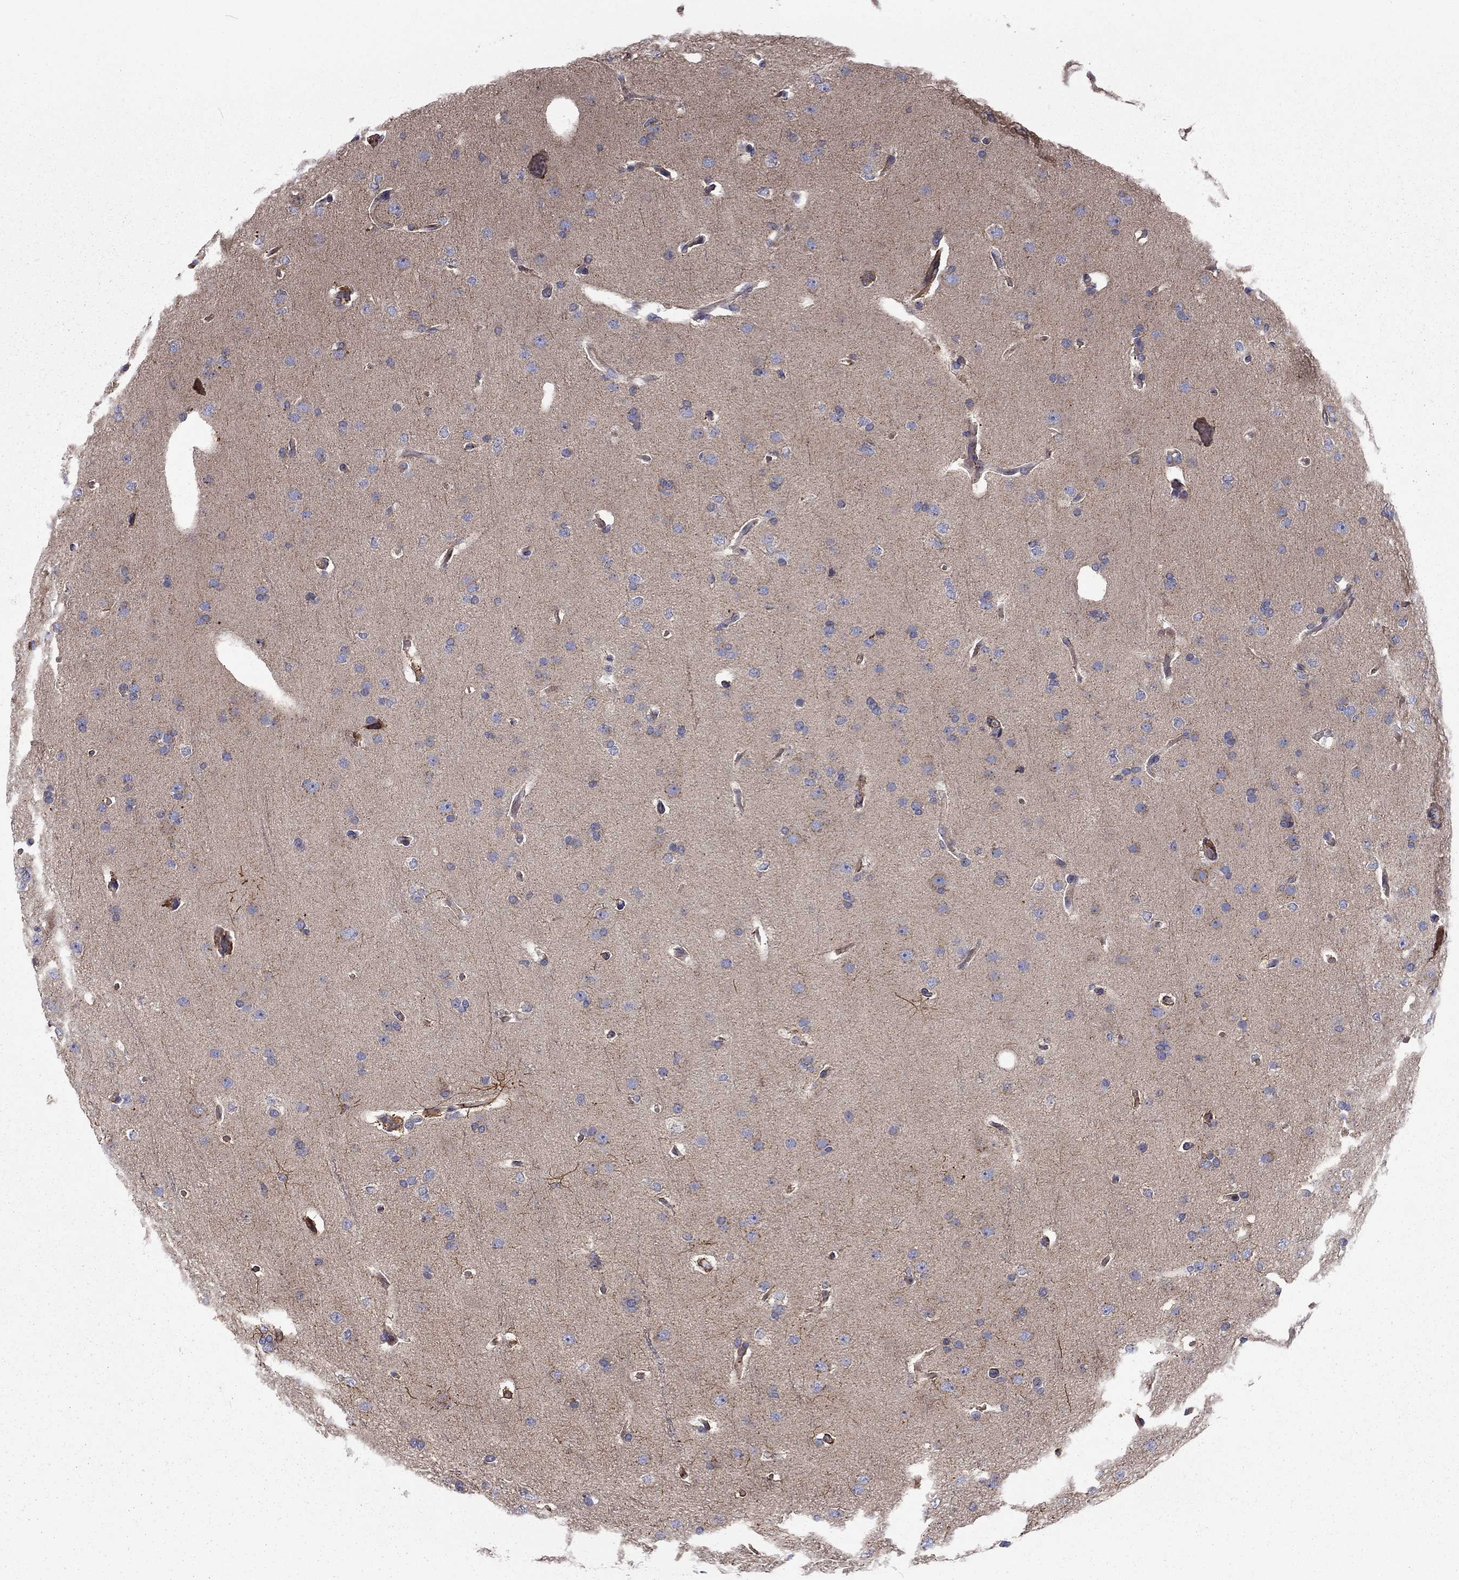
{"staining": {"intensity": "negative", "quantity": "none", "location": "none"}, "tissue": "glioma", "cell_type": "Tumor cells", "image_type": "cancer", "snomed": [{"axis": "morphology", "description": "Glioma, malignant, Low grade"}, {"axis": "topography", "description": "Brain"}], "caption": "High magnification brightfield microscopy of malignant glioma (low-grade) stained with DAB (brown) and counterstained with hematoxylin (blue): tumor cells show no significant expression. (DAB immunohistochemistry (IHC) with hematoxylin counter stain).", "gene": "CLSTN1", "patient": {"sex": "male", "age": 41}}